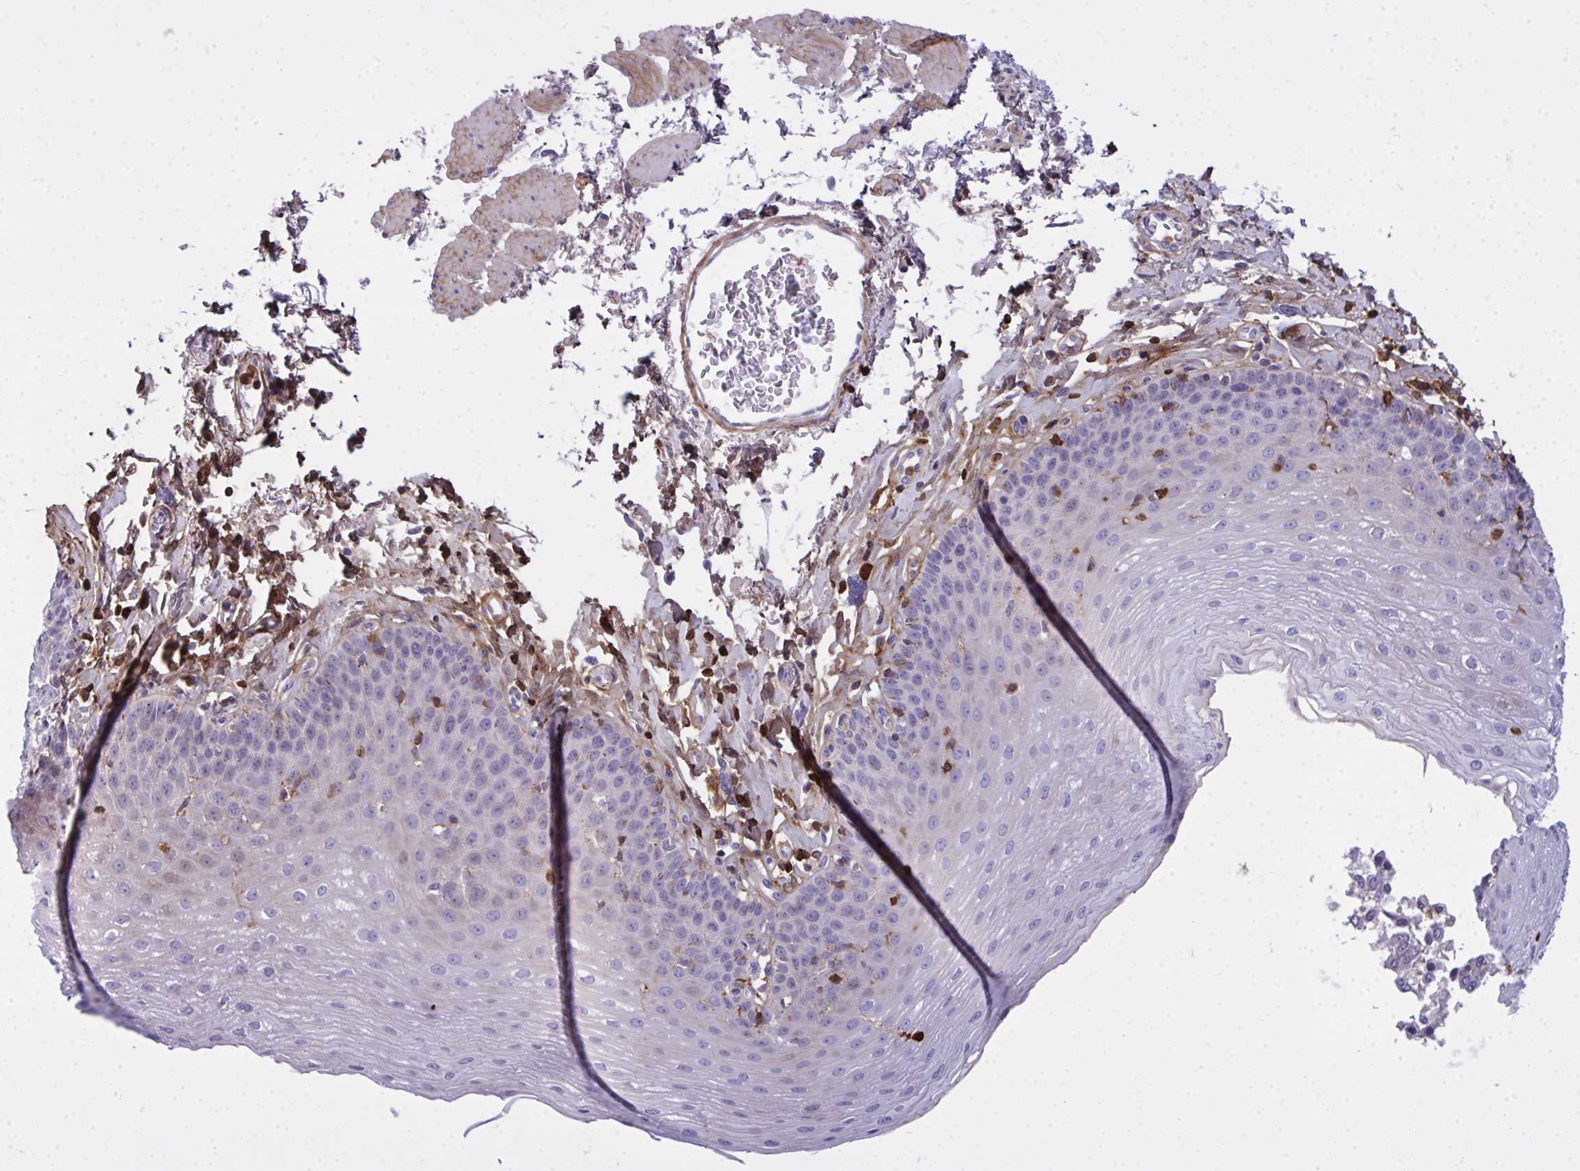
{"staining": {"intensity": "negative", "quantity": "none", "location": "none"}, "tissue": "esophagus", "cell_type": "Squamous epithelial cells", "image_type": "normal", "snomed": [{"axis": "morphology", "description": "Normal tissue, NOS"}, {"axis": "topography", "description": "Esophagus"}], "caption": "A high-resolution image shows immunohistochemistry (IHC) staining of benign esophagus, which demonstrates no significant positivity in squamous epithelial cells.", "gene": "AP5M1", "patient": {"sex": "female", "age": 81}}